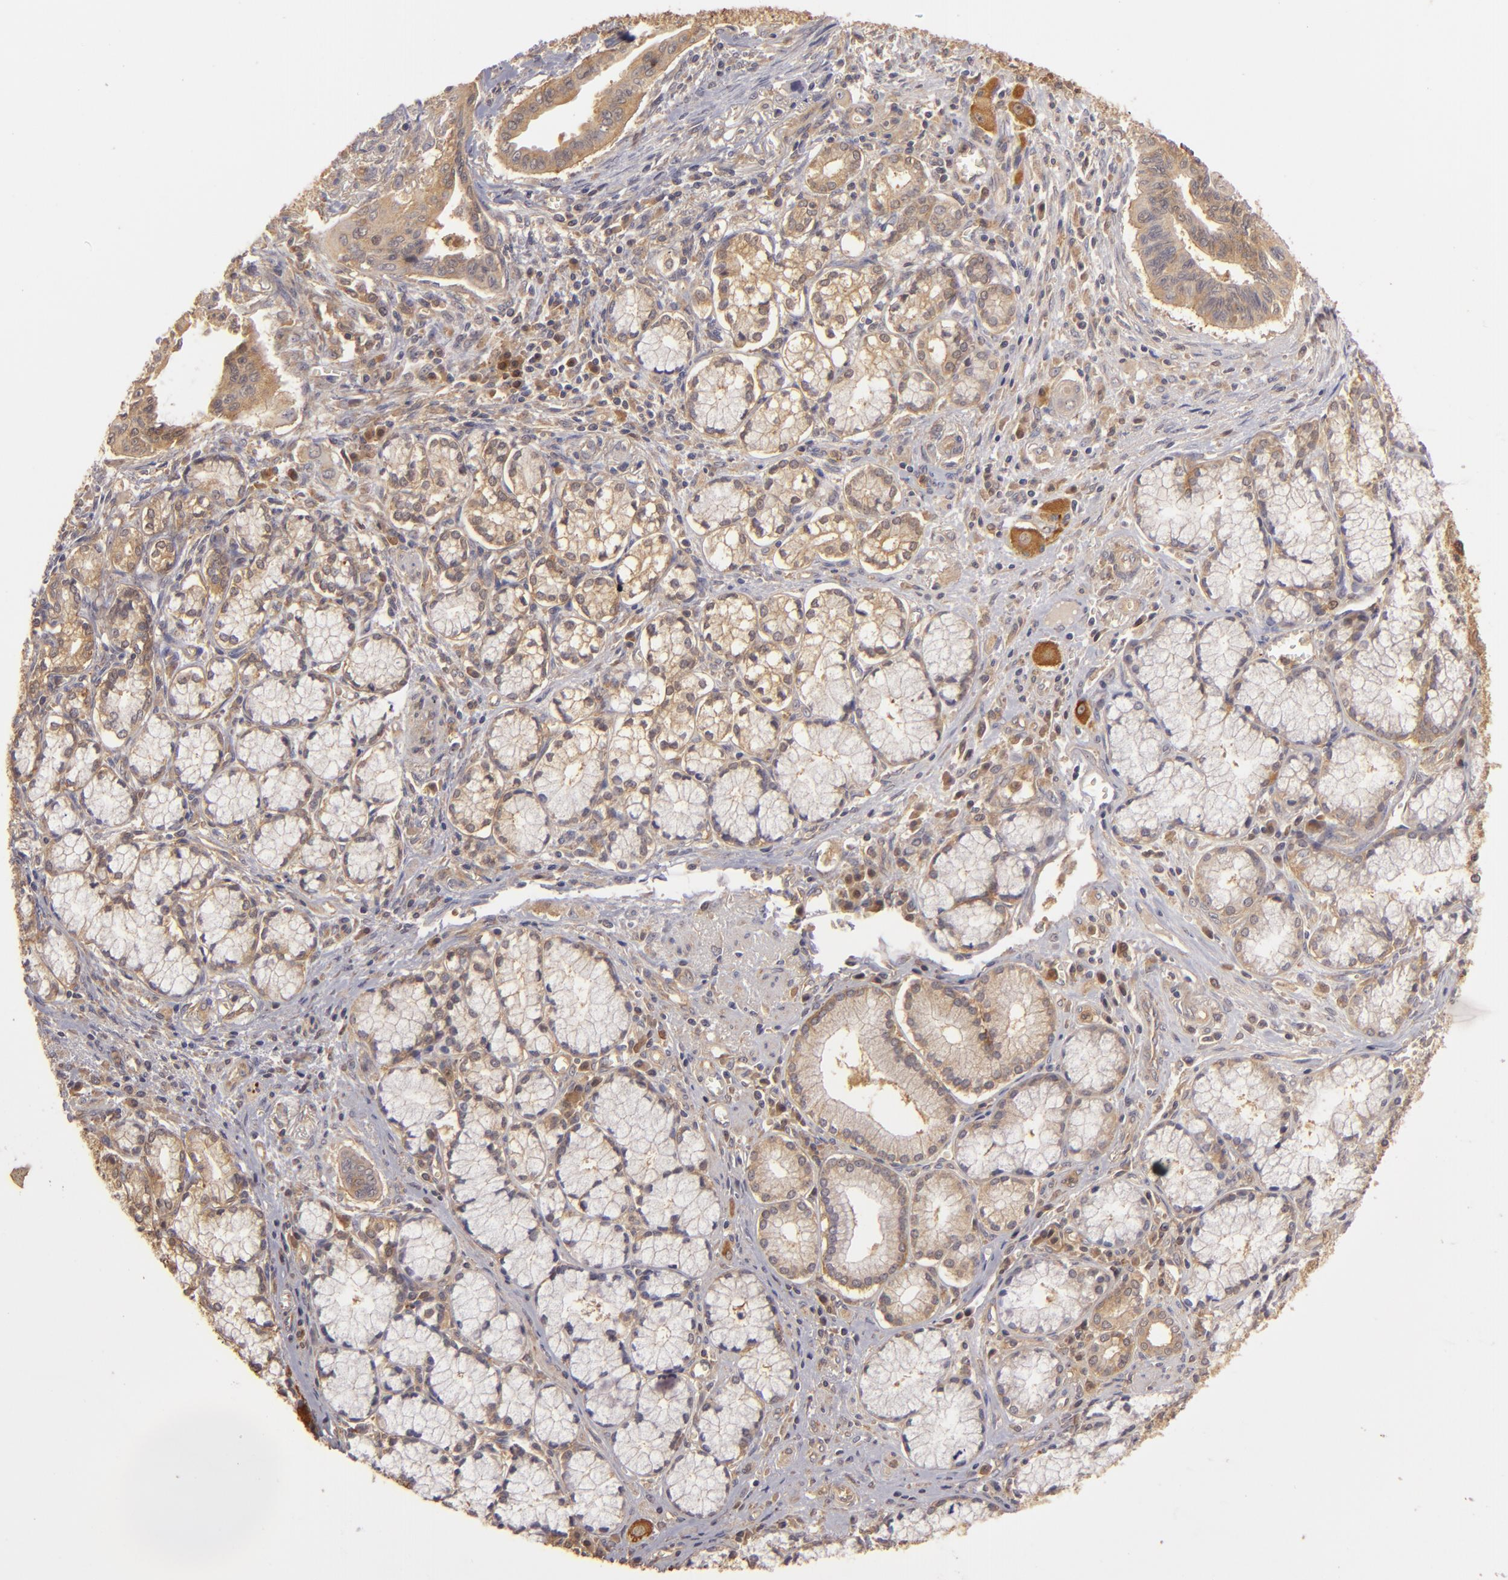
{"staining": {"intensity": "moderate", "quantity": ">75%", "location": "cytoplasmic/membranous"}, "tissue": "pancreatic cancer", "cell_type": "Tumor cells", "image_type": "cancer", "snomed": [{"axis": "morphology", "description": "Adenocarcinoma, NOS"}, {"axis": "topography", "description": "Pancreas"}], "caption": "A histopathology image of human adenocarcinoma (pancreatic) stained for a protein exhibits moderate cytoplasmic/membranous brown staining in tumor cells.", "gene": "PRKCD", "patient": {"sex": "male", "age": 77}}